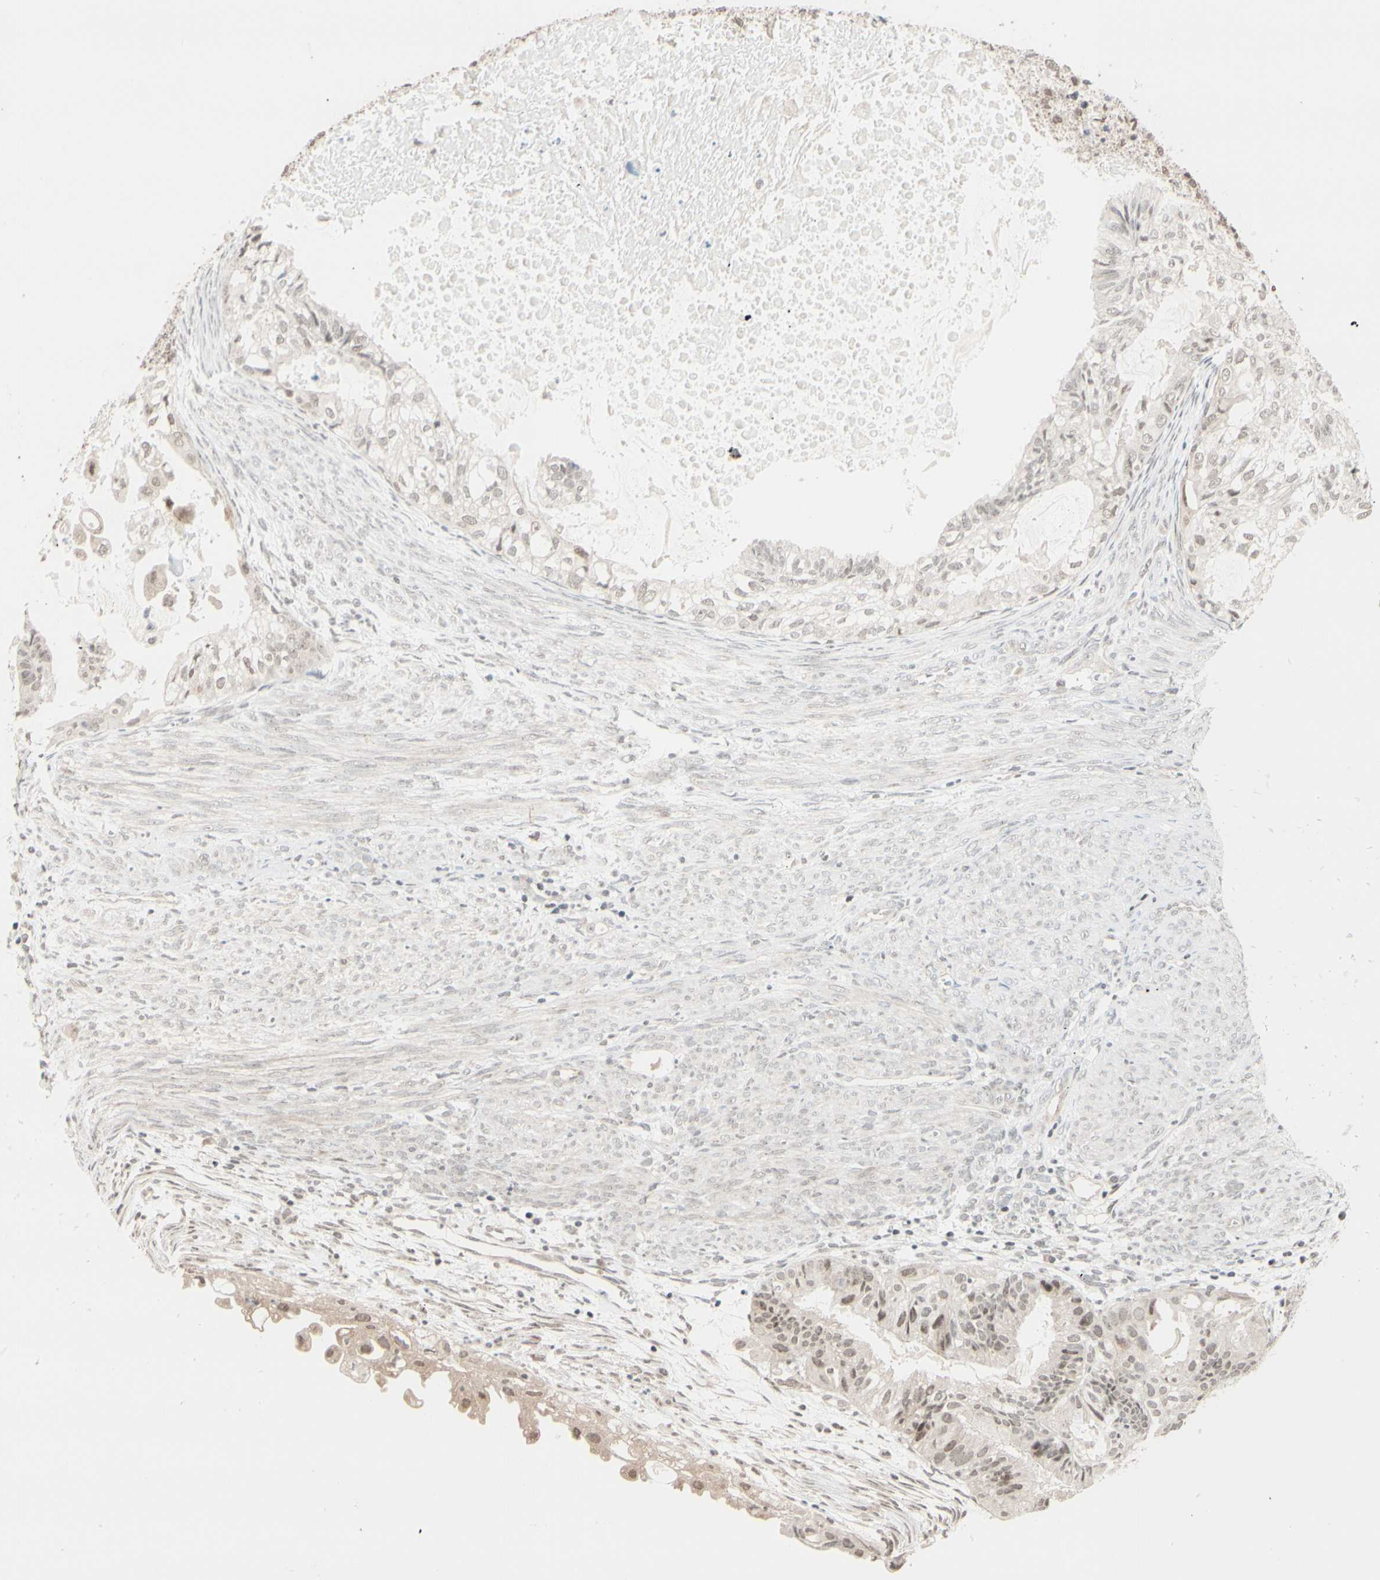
{"staining": {"intensity": "negative", "quantity": "none", "location": "none"}, "tissue": "cervical cancer", "cell_type": "Tumor cells", "image_type": "cancer", "snomed": [{"axis": "morphology", "description": "Normal tissue, NOS"}, {"axis": "morphology", "description": "Adenocarcinoma, NOS"}, {"axis": "topography", "description": "Cervix"}, {"axis": "topography", "description": "Endometrium"}], "caption": "Immunohistochemistry micrograph of human cervical cancer stained for a protein (brown), which exhibits no expression in tumor cells. (DAB (3,3'-diaminobenzidine) IHC with hematoxylin counter stain).", "gene": "BRMS1", "patient": {"sex": "female", "age": 86}}